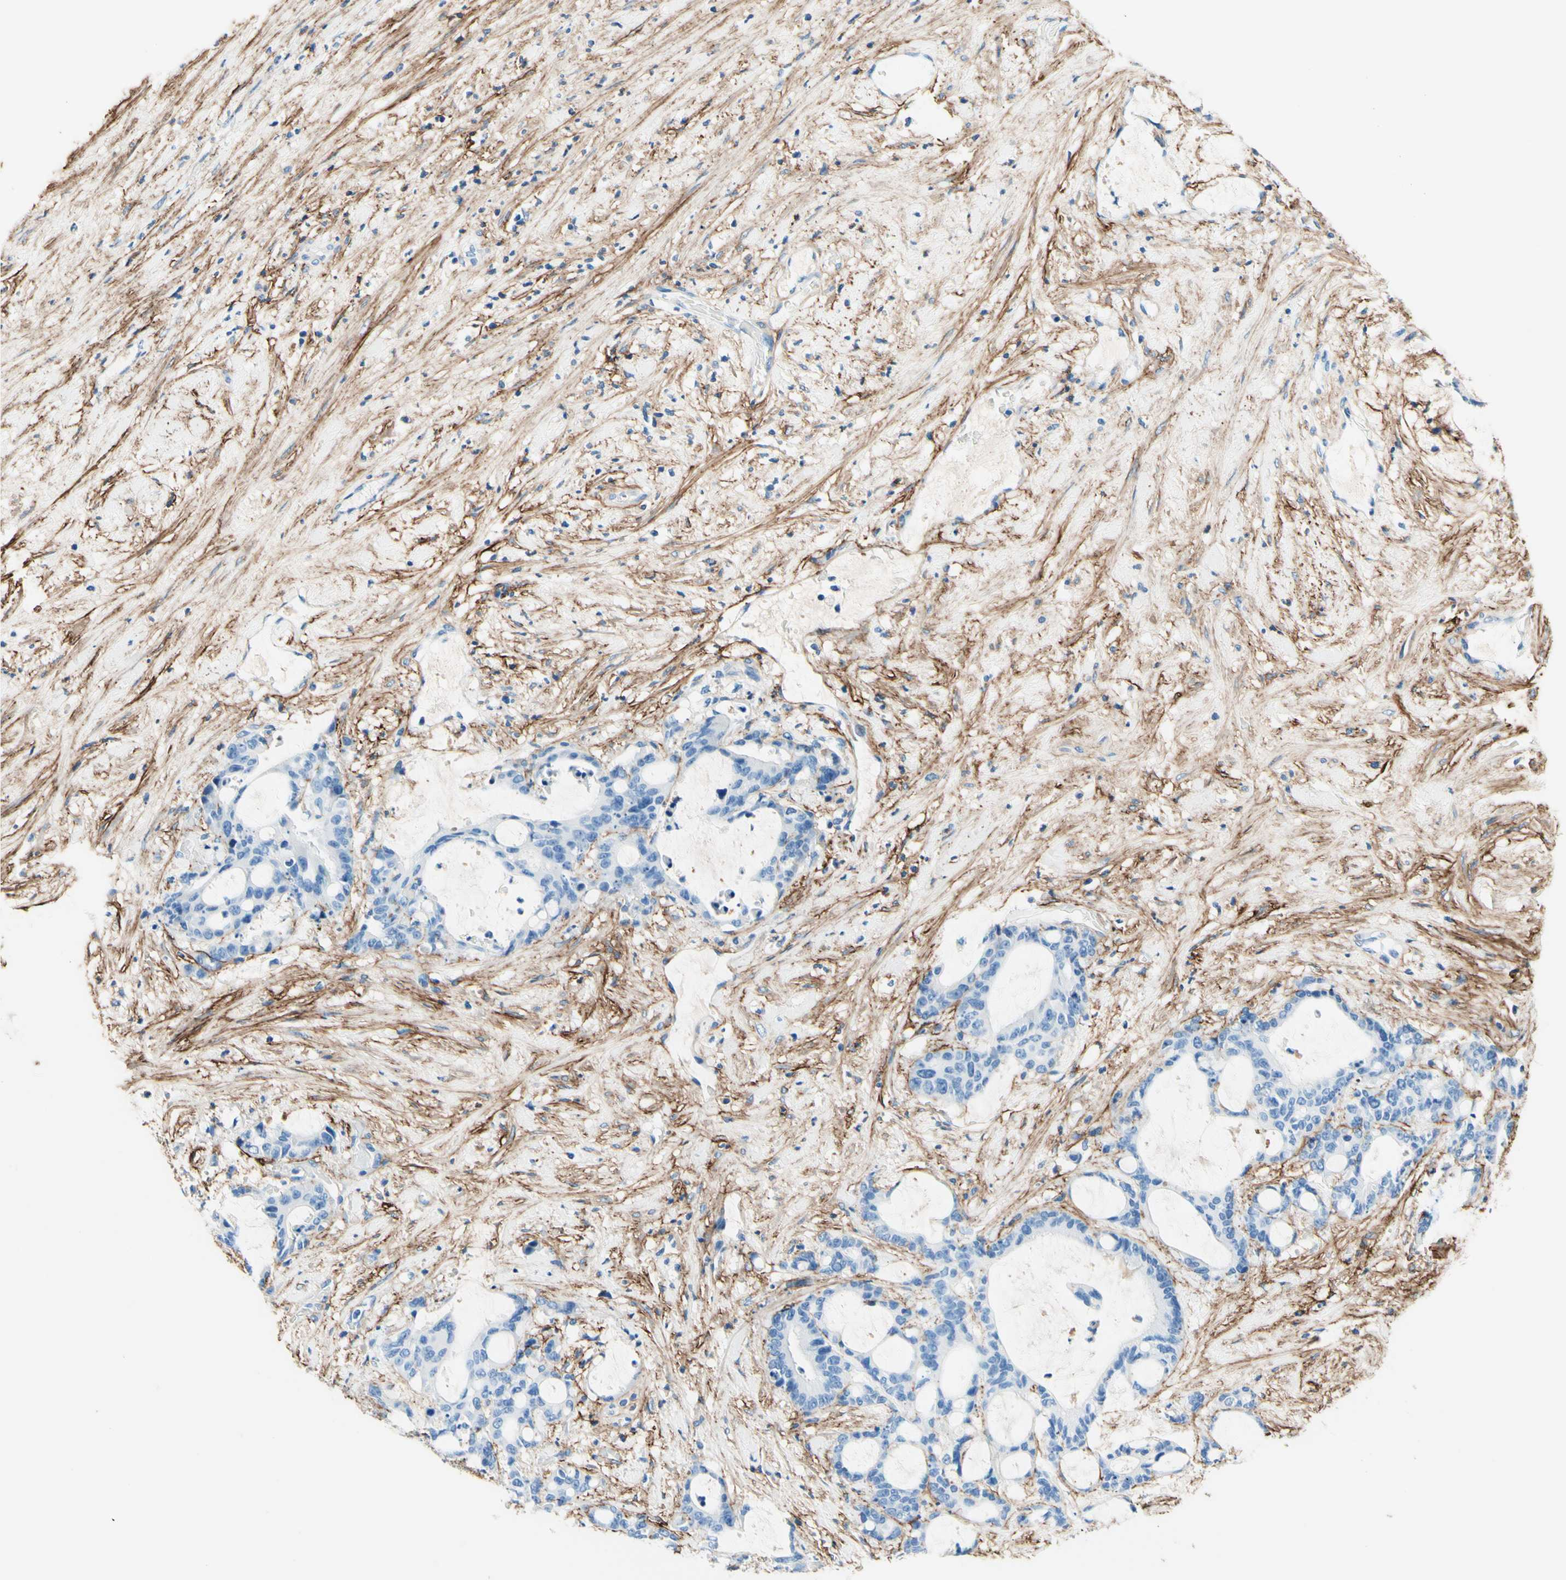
{"staining": {"intensity": "negative", "quantity": "none", "location": "none"}, "tissue": "liver cancer", "cell_type": "Tumor cells", "image_type": "cancer", "snomed": [{"axis": "morphology", "description": "Cholangiocarcinoma"}, {"axis": "topography", "description": "Liver"}], "caption": "Immunohistochemistry micrograph of neoplastic tissue: human liver cancer (cholangiocarcinoma) stained with DAB reveals no significant protein staining in tumor cells. (DAB (3,3'-diaminobenzidine) immunohistochemistry (IHC) with hematoxylin counter stain).", "gene": "MFAP5", "patient": {"sex": "female", "age": 73}}